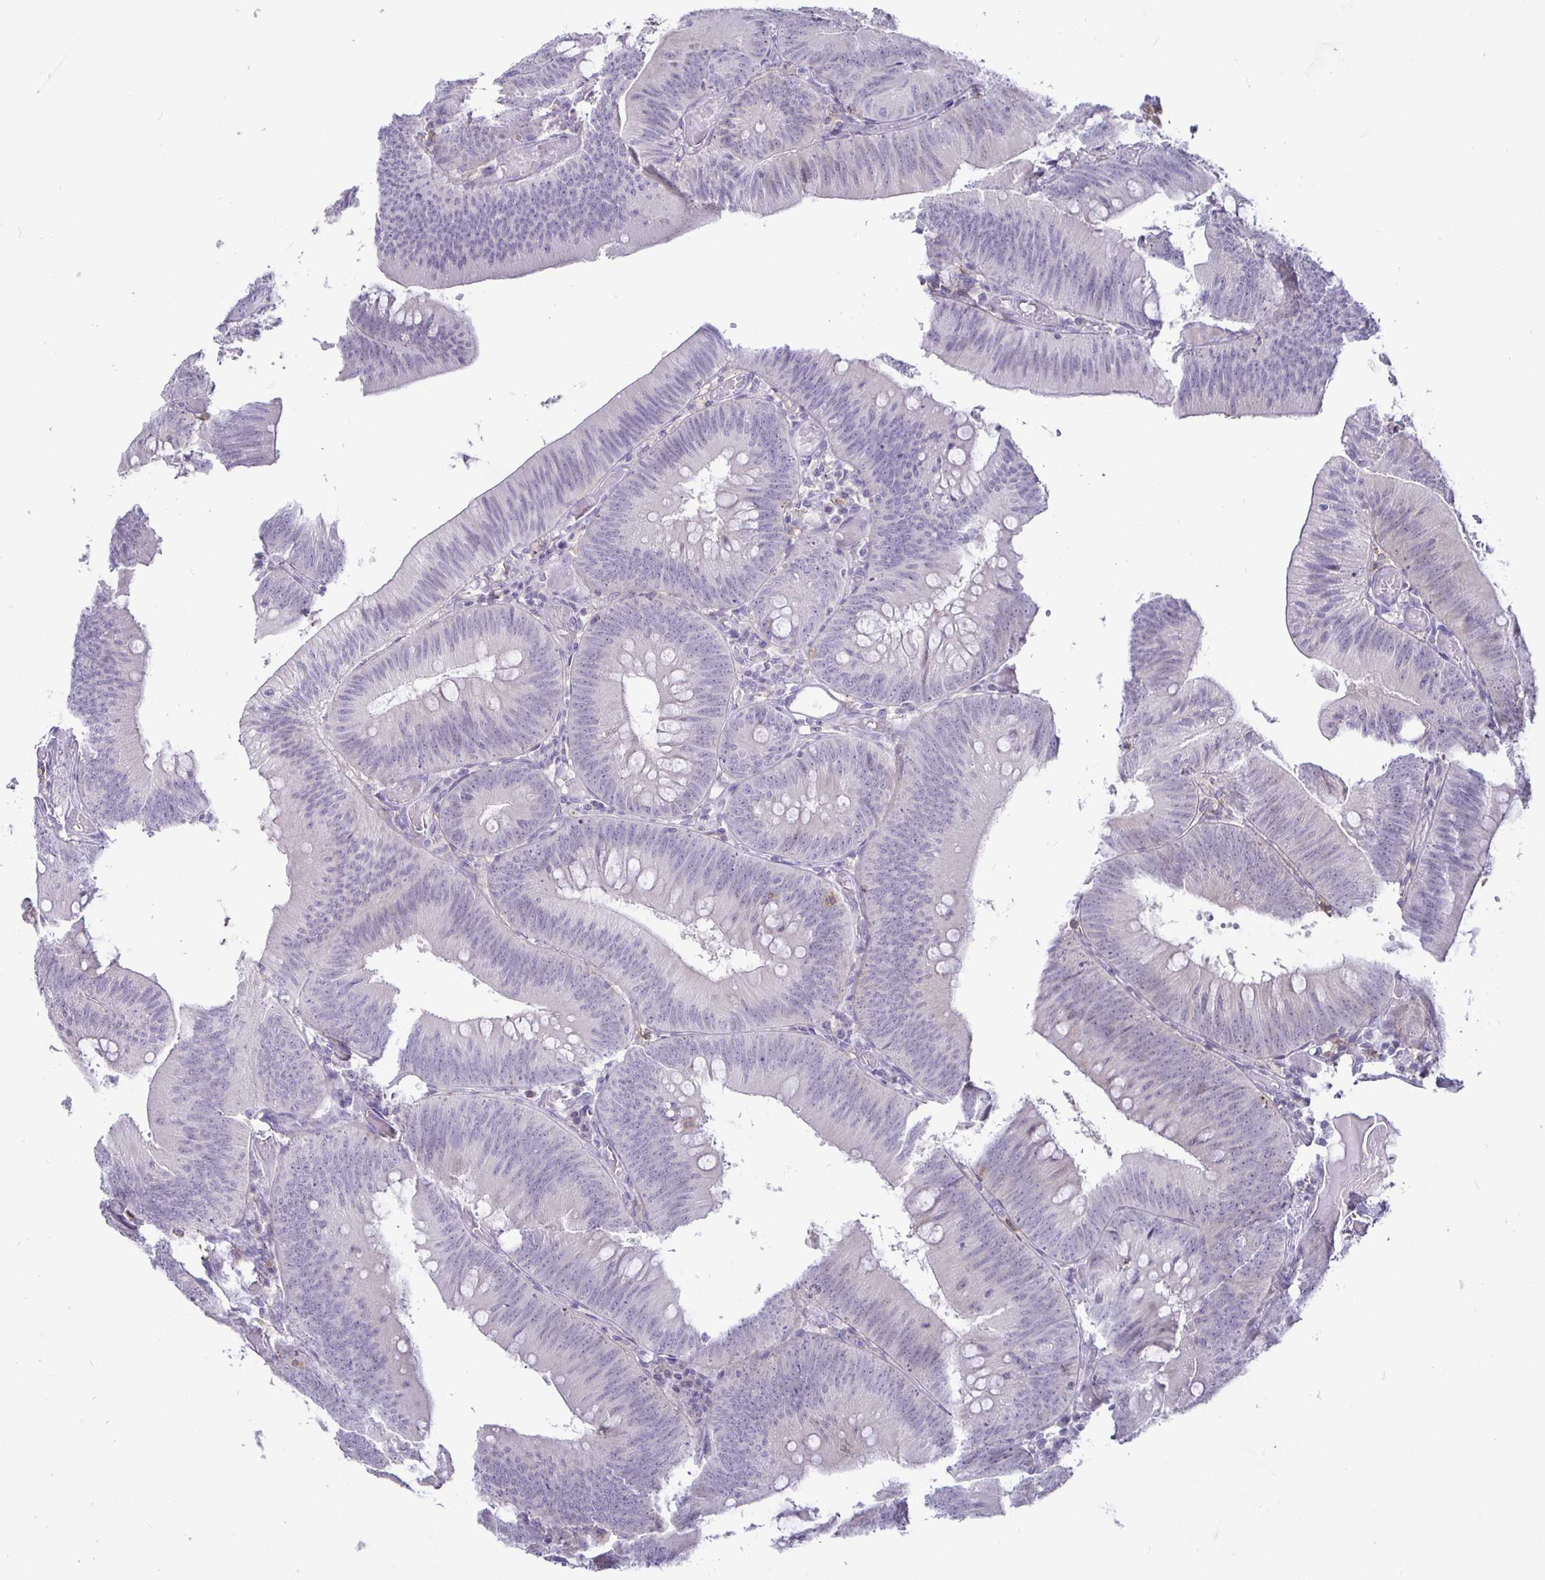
{"staining": {"intensity": "negative", "quantity": "none", "location": "none"}, "tissue": "colorectal cancer", "cell_type": "Tumor cells", "image_type": "cancer", "snomed": [{"axis": "morphology", "description": "Adenocarcinoma, NOS"}, {"axis": "topography", "description": "Colon"}], "caption": "An immunohistochemistry micrograph of colorectal cancer is shown. There is no staining in tumor cells of colorectal cancer. (IHC, brightfield microscopy, high magnification).", "gene": "SIRPA", "patient": {"sex": "male", "age": 84}}